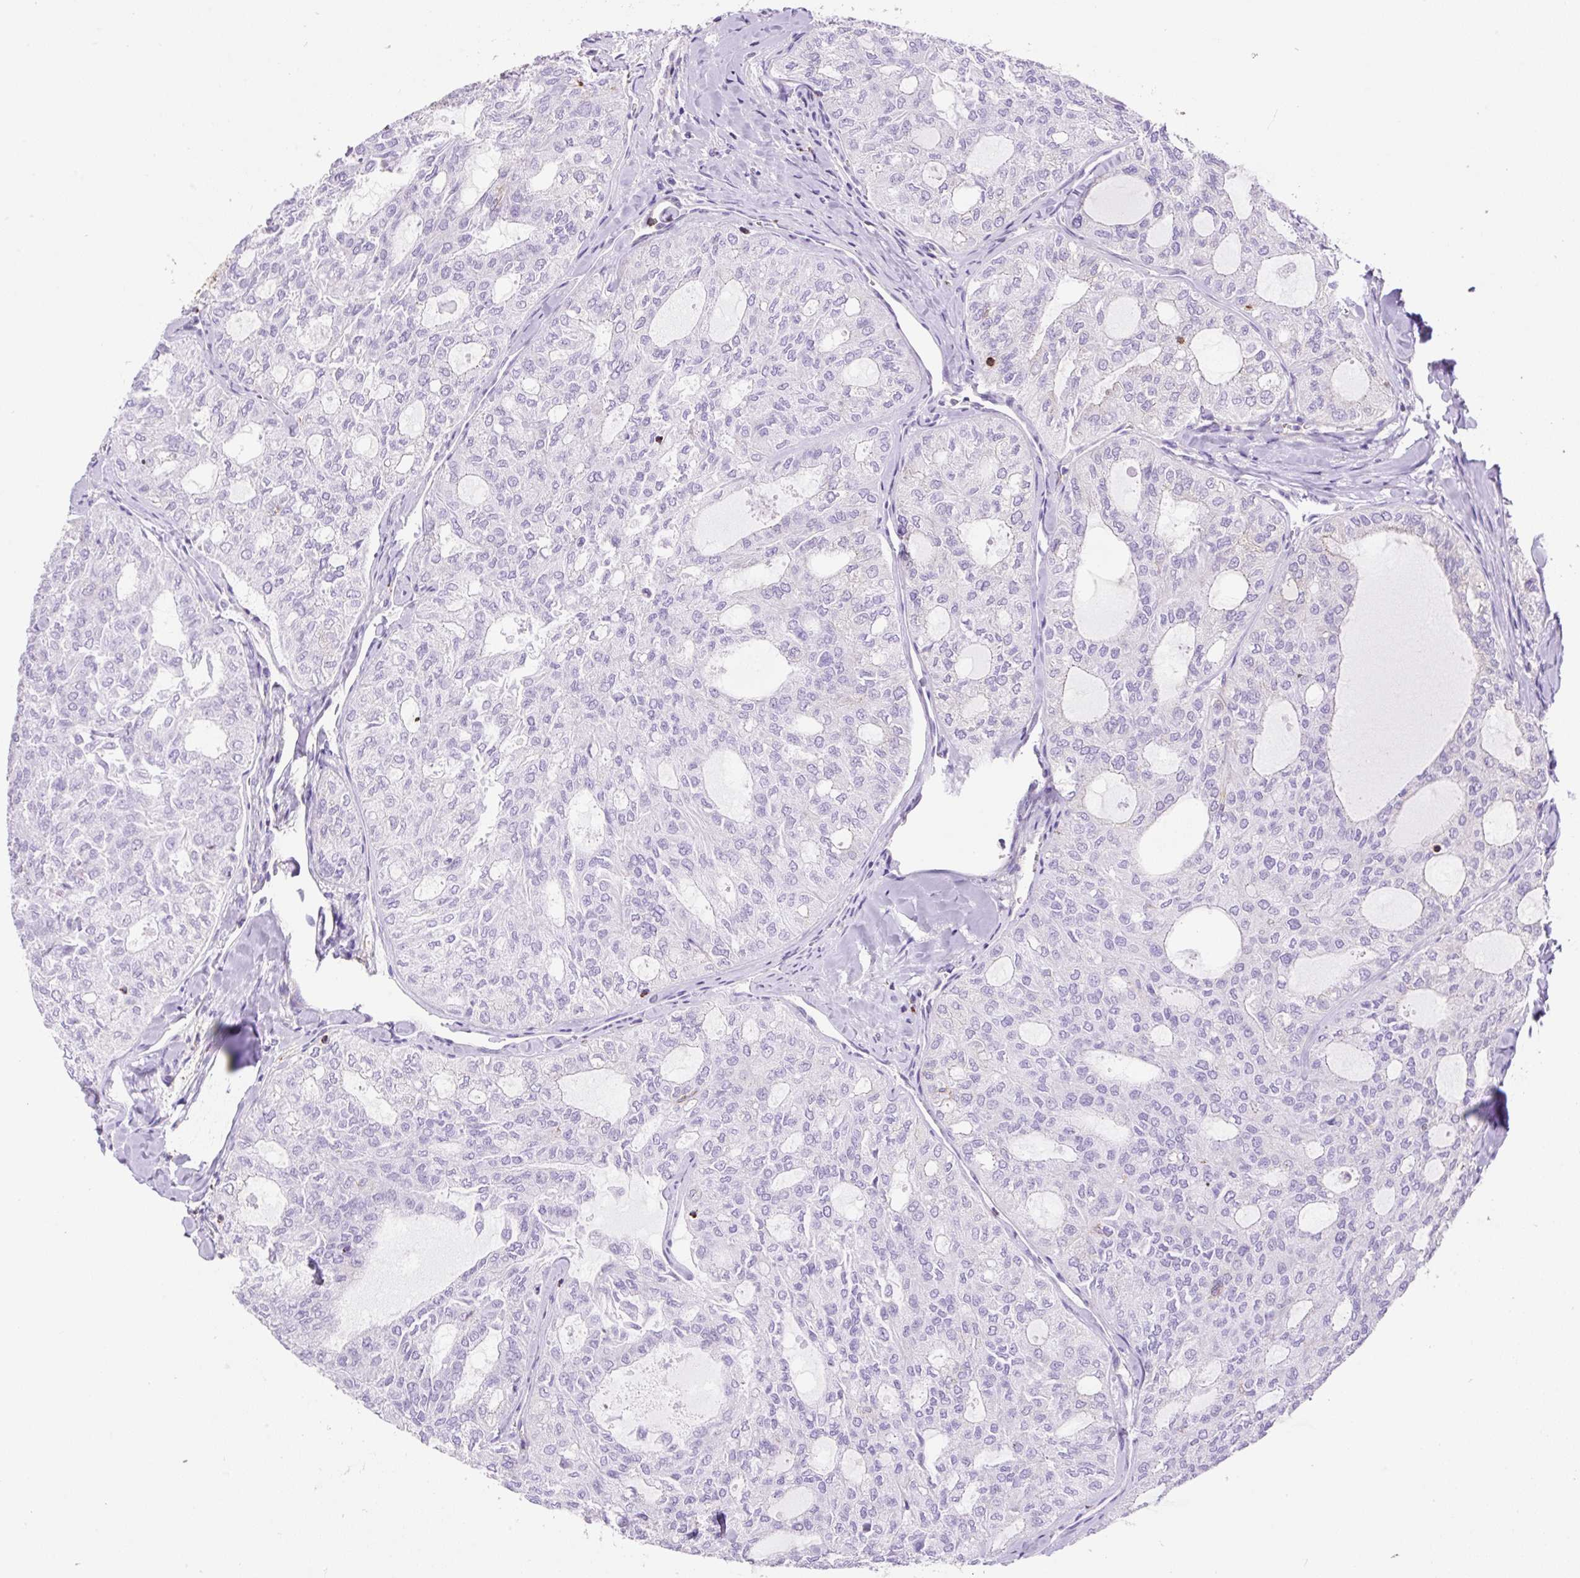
{"staining": {"intensity": "negative", "quantity": "none", "location": "none"}, "tissue": "thyroid cancer", "cell_type": "Tumor cells", "image_type": "cancer", "snomed": [{"axis": "morphology", "description": "Follicular adenoma carcinoma, NOS"}, {"axis": "topography", "description": "Thyroid gland"}], "caption": "This is an immunohistochemistry (IHC) photomicrograph of thyroid follicular adenoma carcinoma. There is no staining in tumor cells.", "gene": "DNM2", "patient": {"sex": "male", "age": 75}}